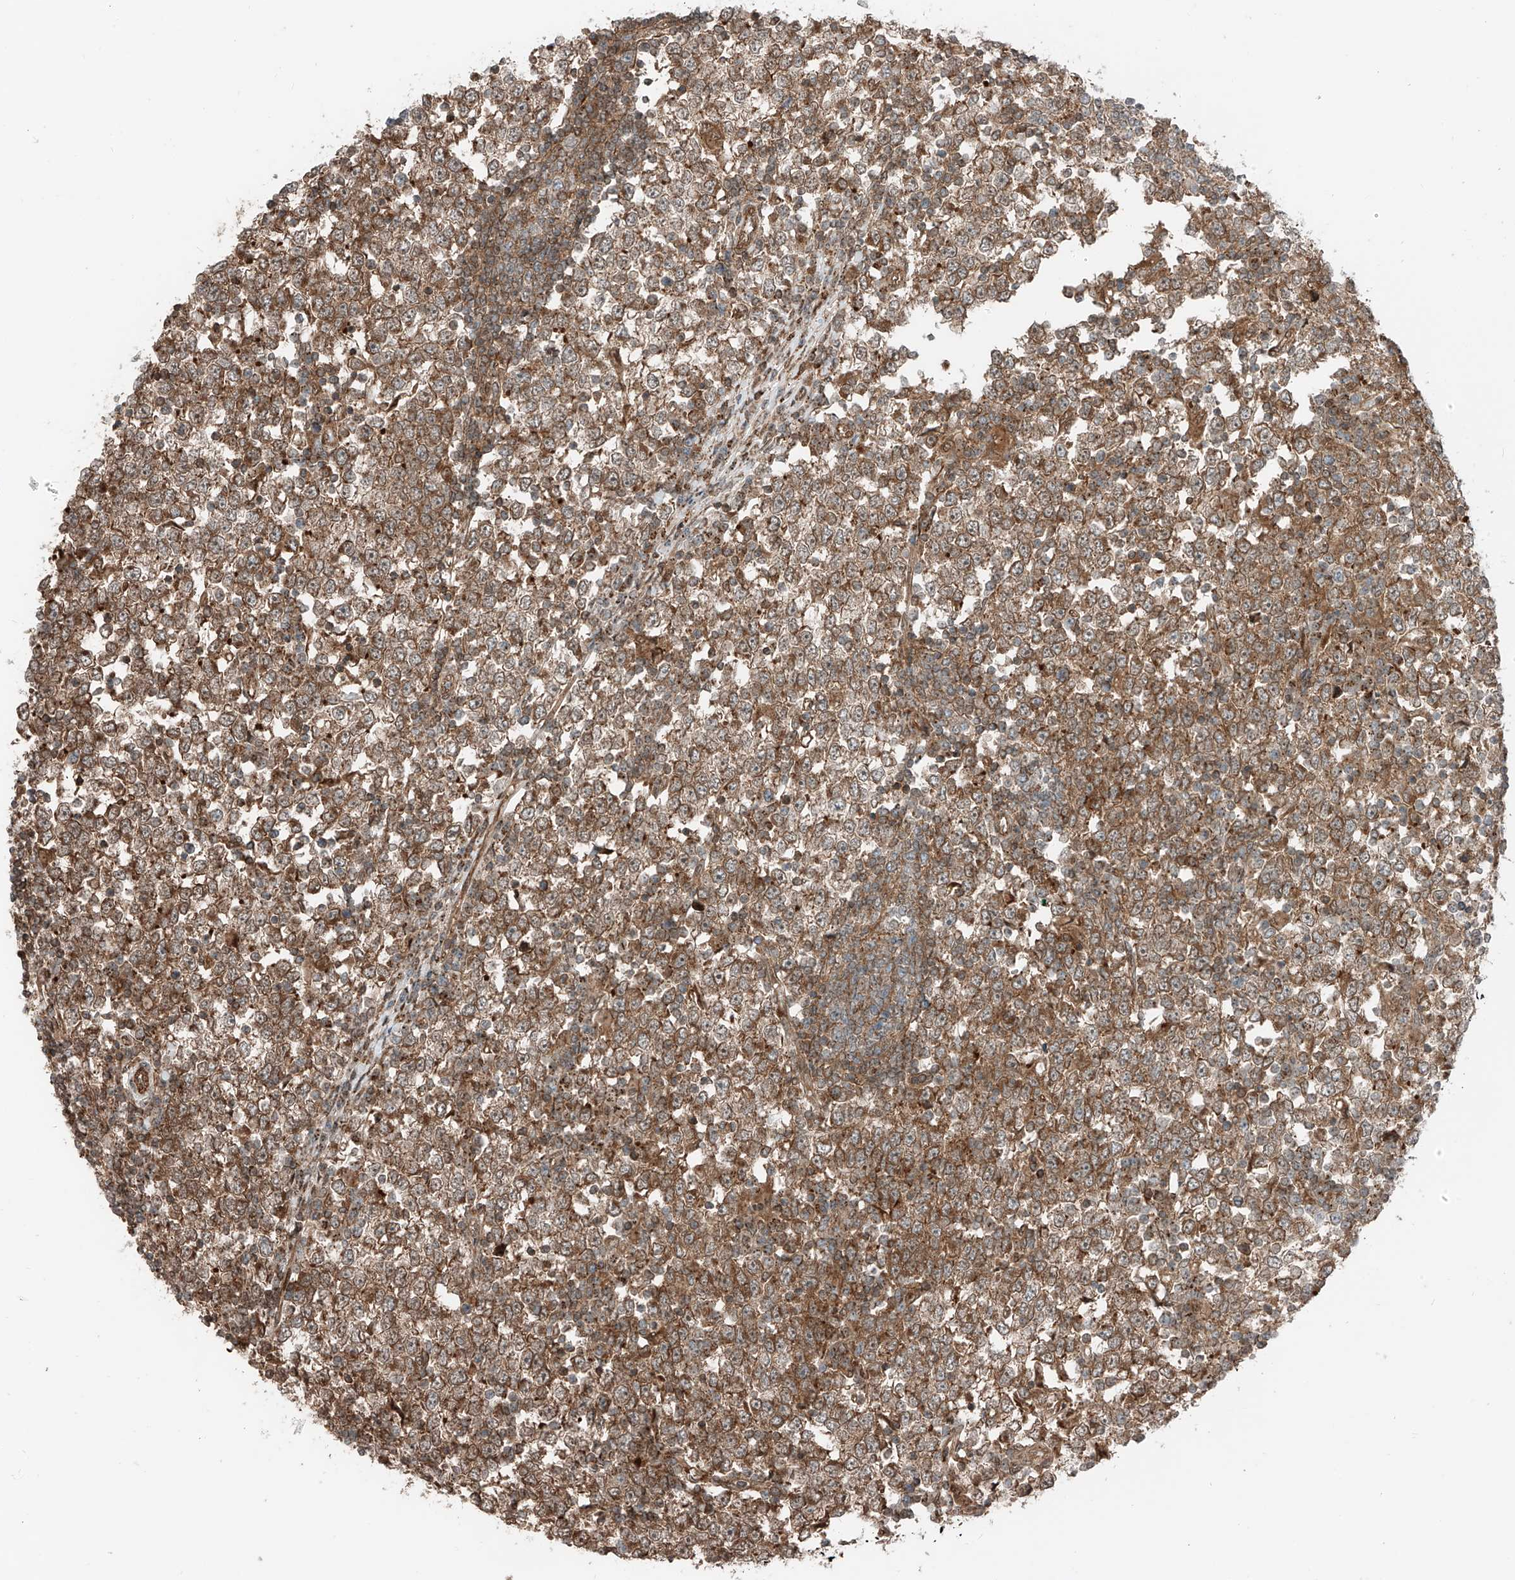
{"staining": {"intensity": "moderate", "quantity": ">75%", "location": "cytoplasmic/membranous"}, "tissue": "testis cancer", "cell_type": "Tumor cells", "image_type": "cancer", "snomed": [{"axis": "morphology", "description": "Seminoma, NOS"}, {"axis": "topography", "description": "Testis"}], "caption": "DAB (3,3'-diaminobenzidine) immunohistochemical staining of testis cancer (seminoma) displays moderate cytoplasmic/membranous protein positivity in approximately >75% of tumor cells.", "gene": "USP48", "patient": {"sex": "male", "age": 65}}